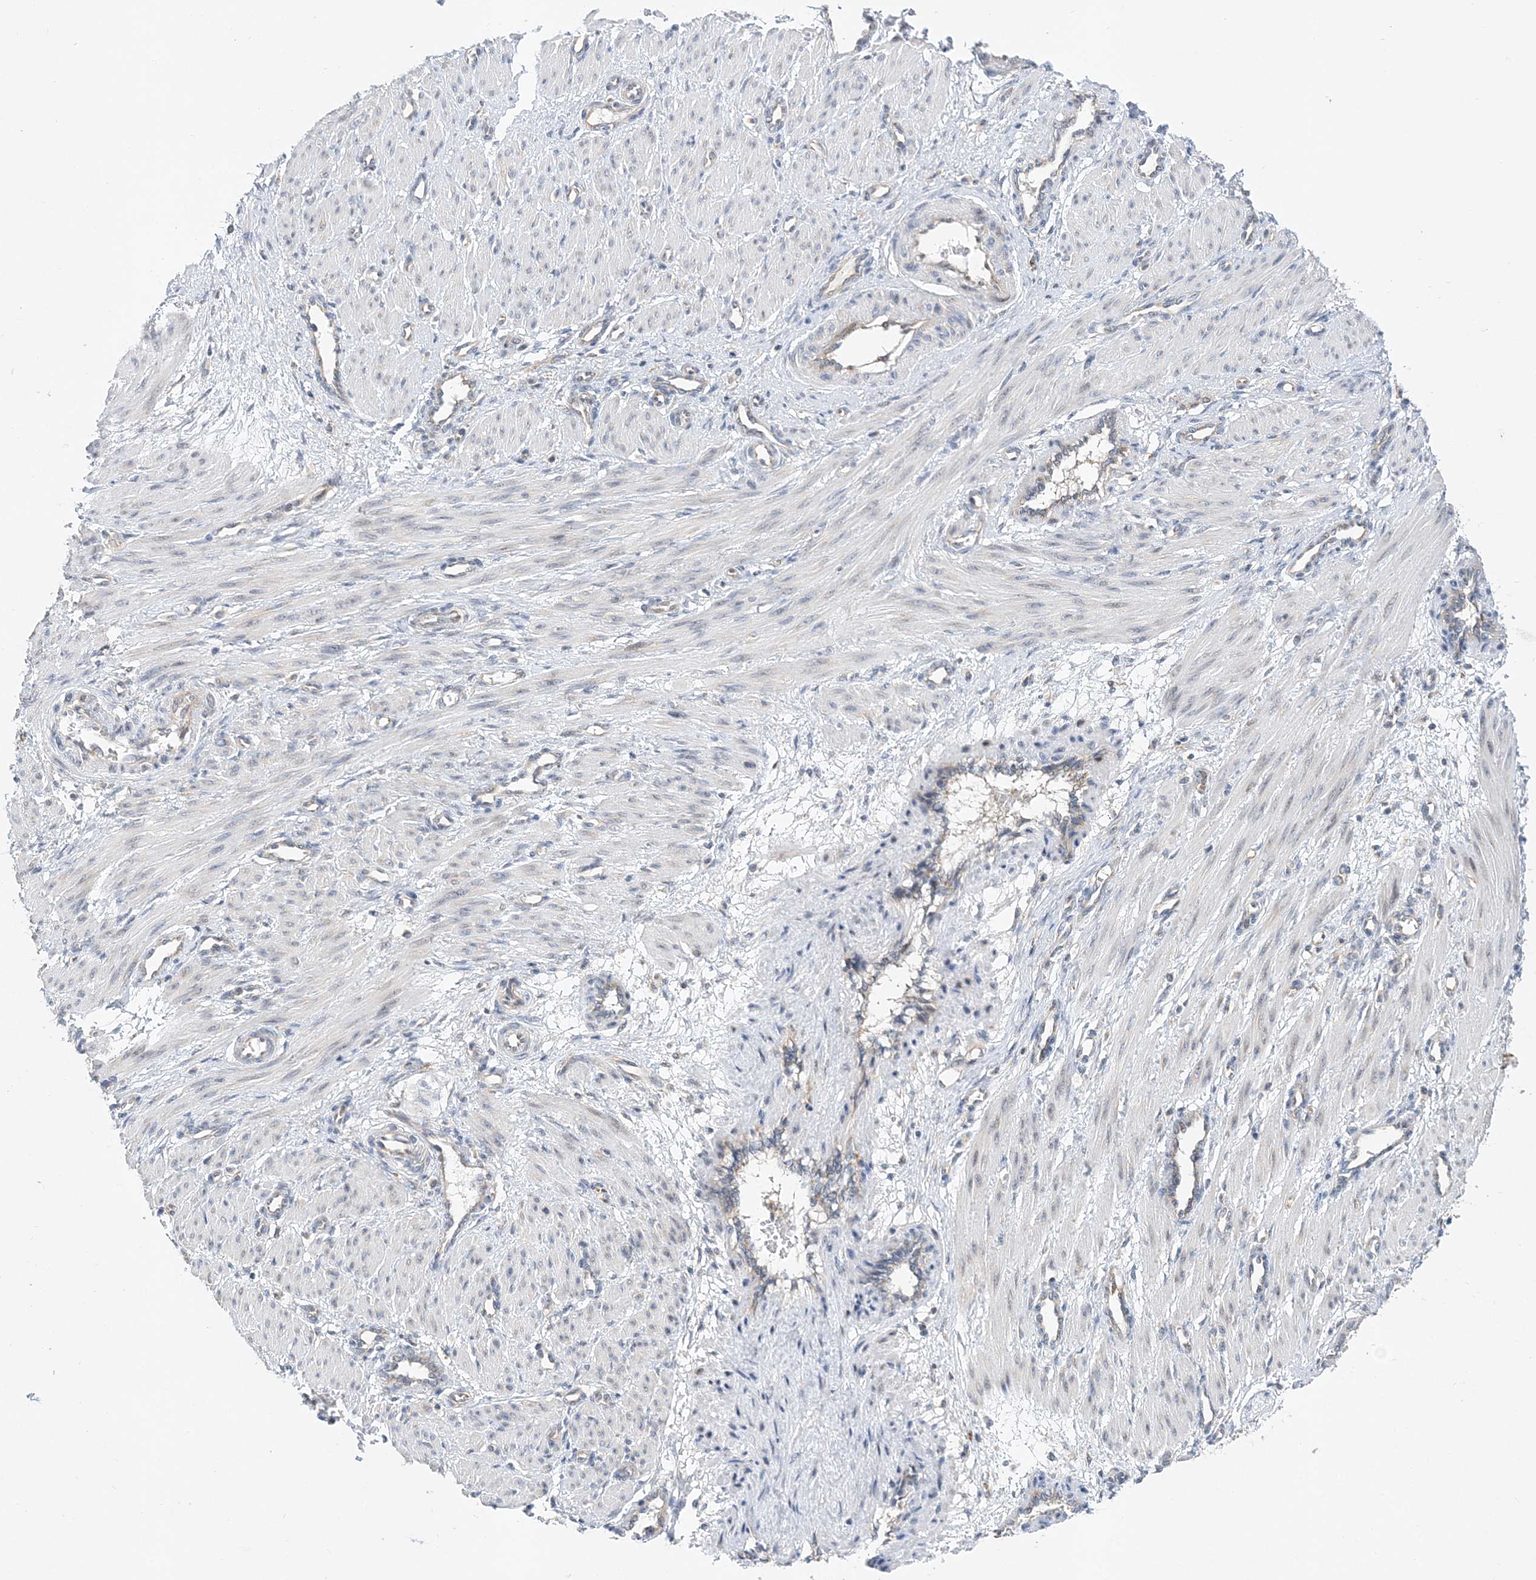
{"staining": {"intensity": "negative", "quantity": "none", "location": "none"}, "tissue": "smooth muscle", "cell_type": "Smooth muscle cells", "image_type": "normal", "snomed": [{"axis": "morphology", "description": "Normal tissue, NOS"}, {"axis": "topography", "description": "Endometrium"}], "caption": "Immunohistochemistry of normal smooth muscle exhibits no expression in smooth muscle cells.", "gene": "LARP4B", "patient": {"sex": "female", "age": 33}}